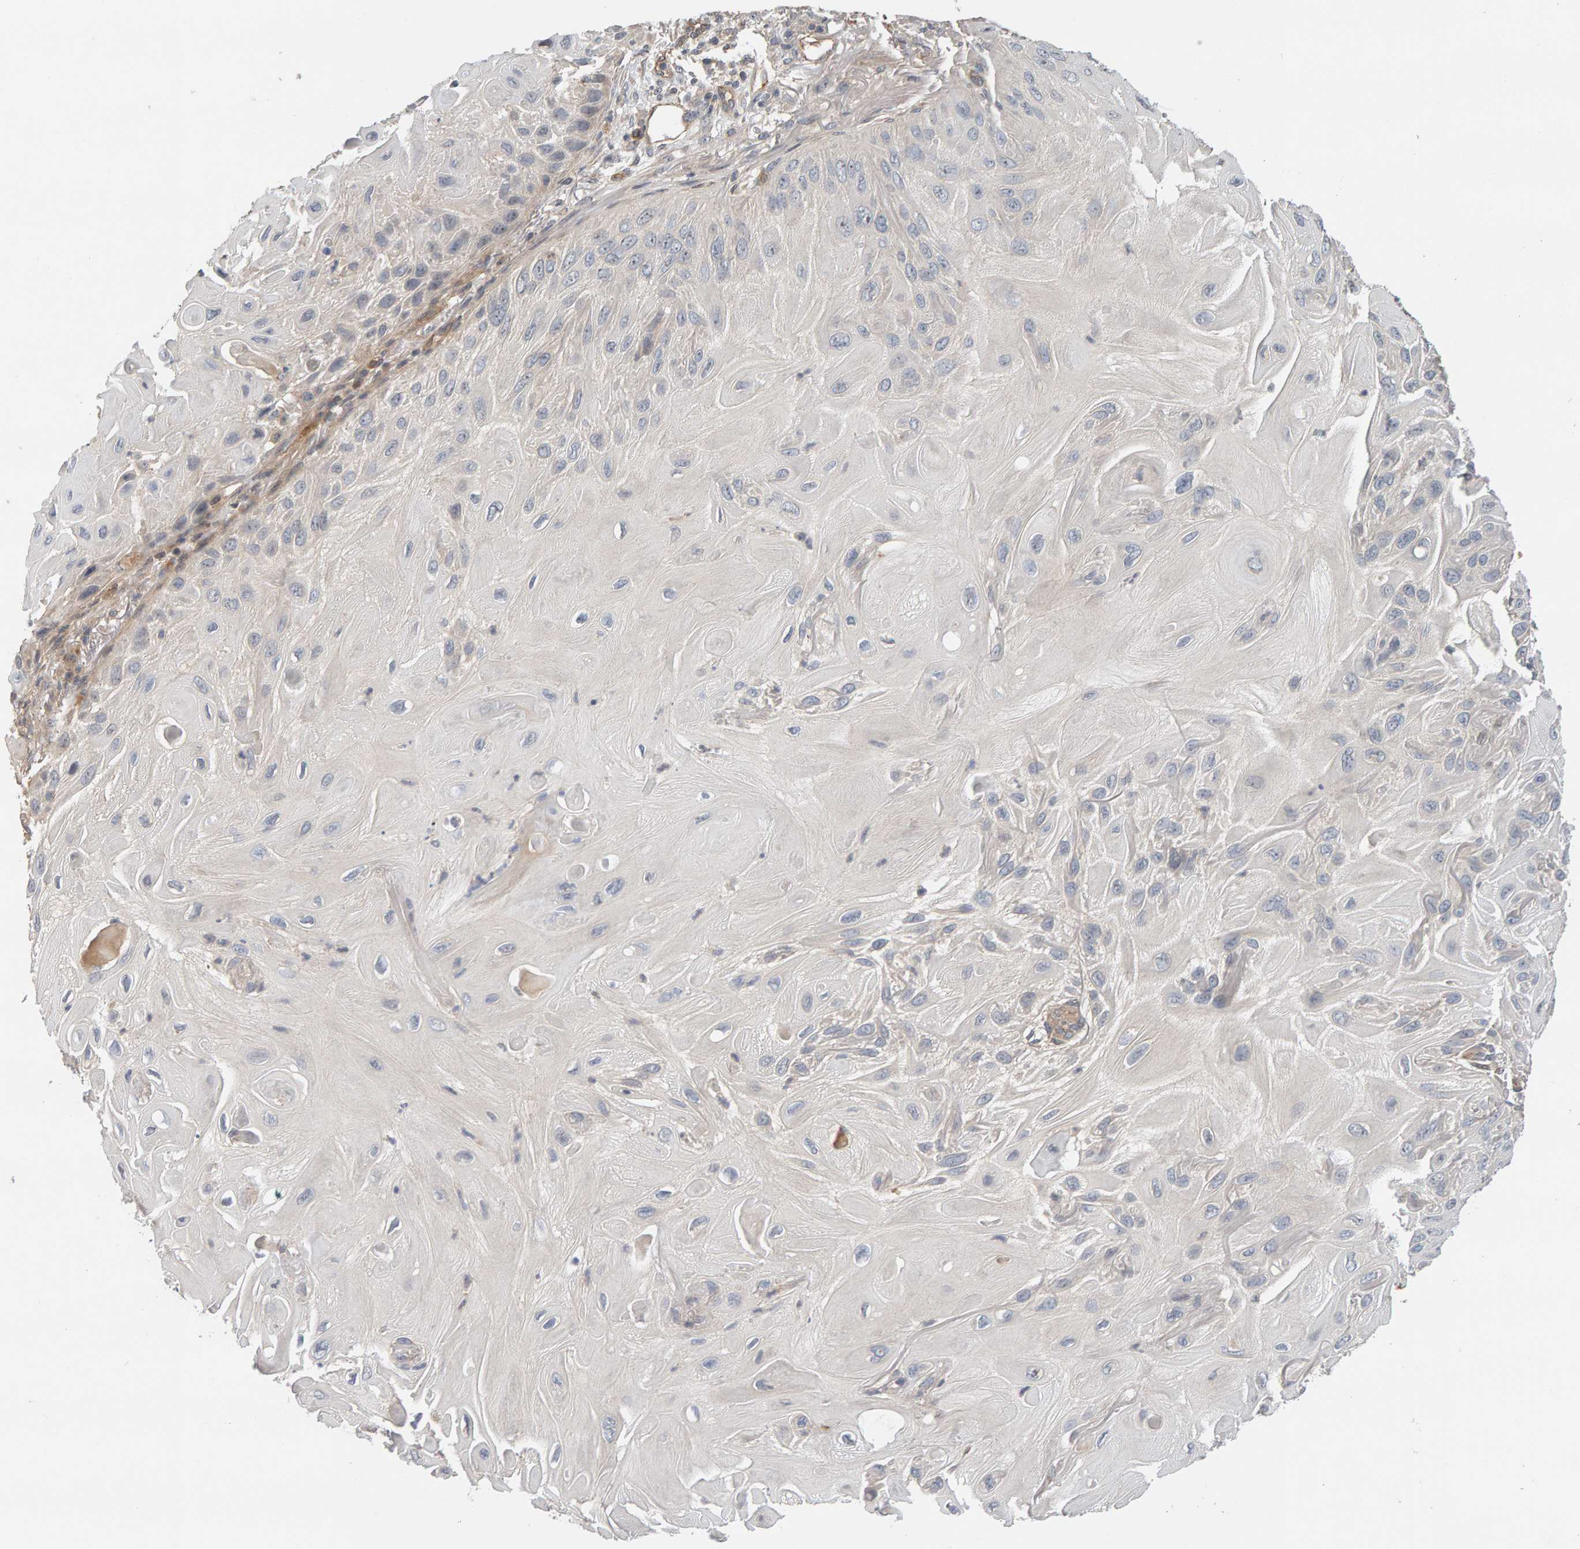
{"staining": {"intensity": "negative", "quantity": "none", "location": "none"}, "tissue": "skin cancer", "cell_type": "Tumor cells", "image_type": "cancer", "snomed": [{"axis": "morphology", "description": "Squamous cell carcinoma, NOS"}, {"axis": "topography", "description": "Skin"}], "caption": "IHC photomicrograph of neoplastic tissue: skin cancer (squamous cell carcinoma) stained with DAB reveals no significant protein expression in tumor cells.", "gene": "PPP1R16A", "patient": {"sex": "female", "age": 77}}